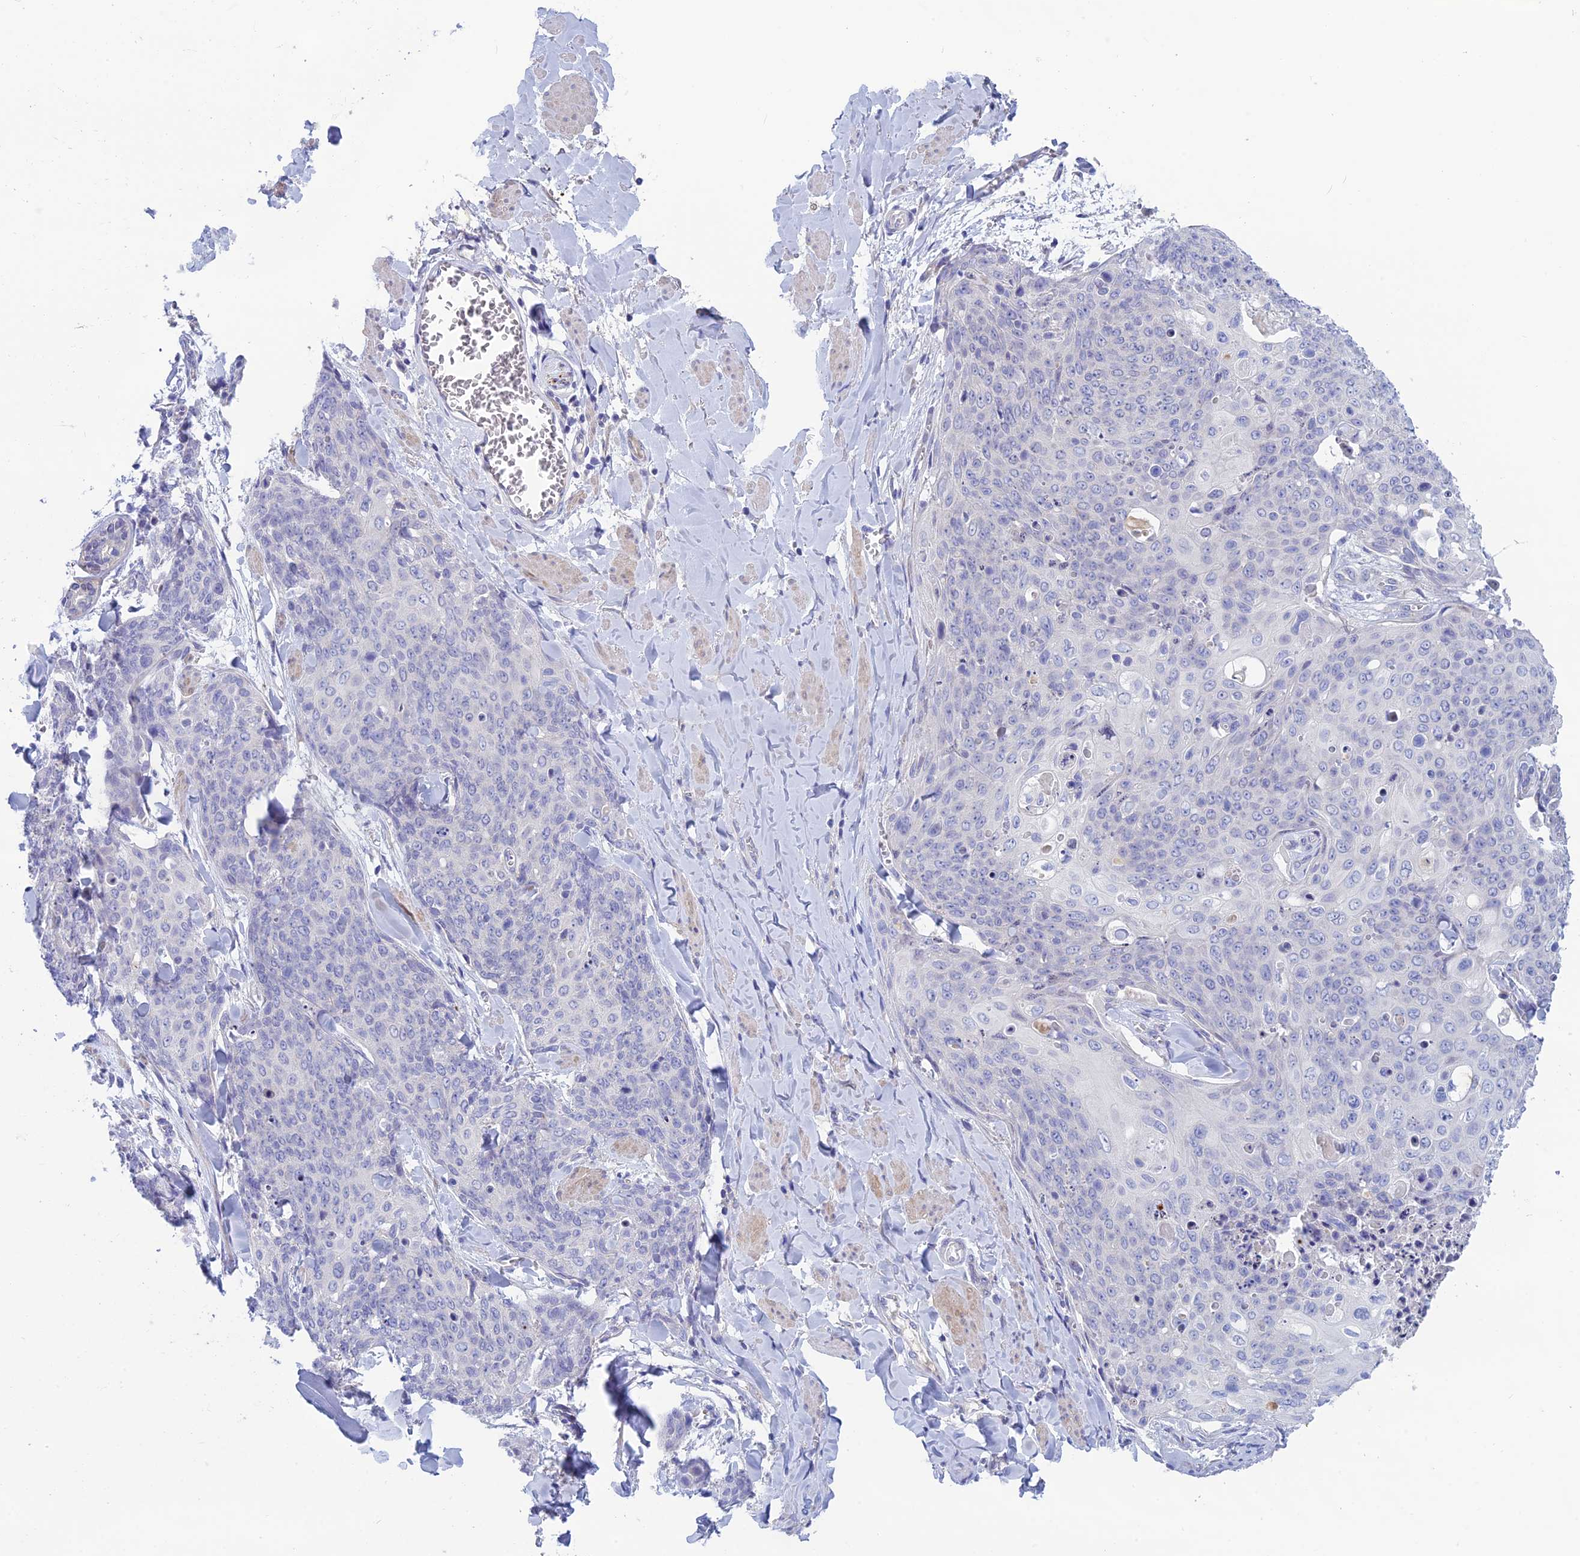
{"staining": {"intensity": "negative", "quantity": "none", "location": "none"}, "tissue": "skin cancer", "cell_type": "Tumor cells", "image_type": "cancer", "snomed": [{"axis": "morphology", "description": "Squamous cell carcinoma, NOS"}, {"axis": "topography", "description": "Skin"}, {"axis": "topography", "description": "Vulva"}], "caption": "This is an IHC micrograph of skin cancer. There is no staining in tumor cells.", "gene": "XPO7", "patient": {"sex": "female", "age": 85}}